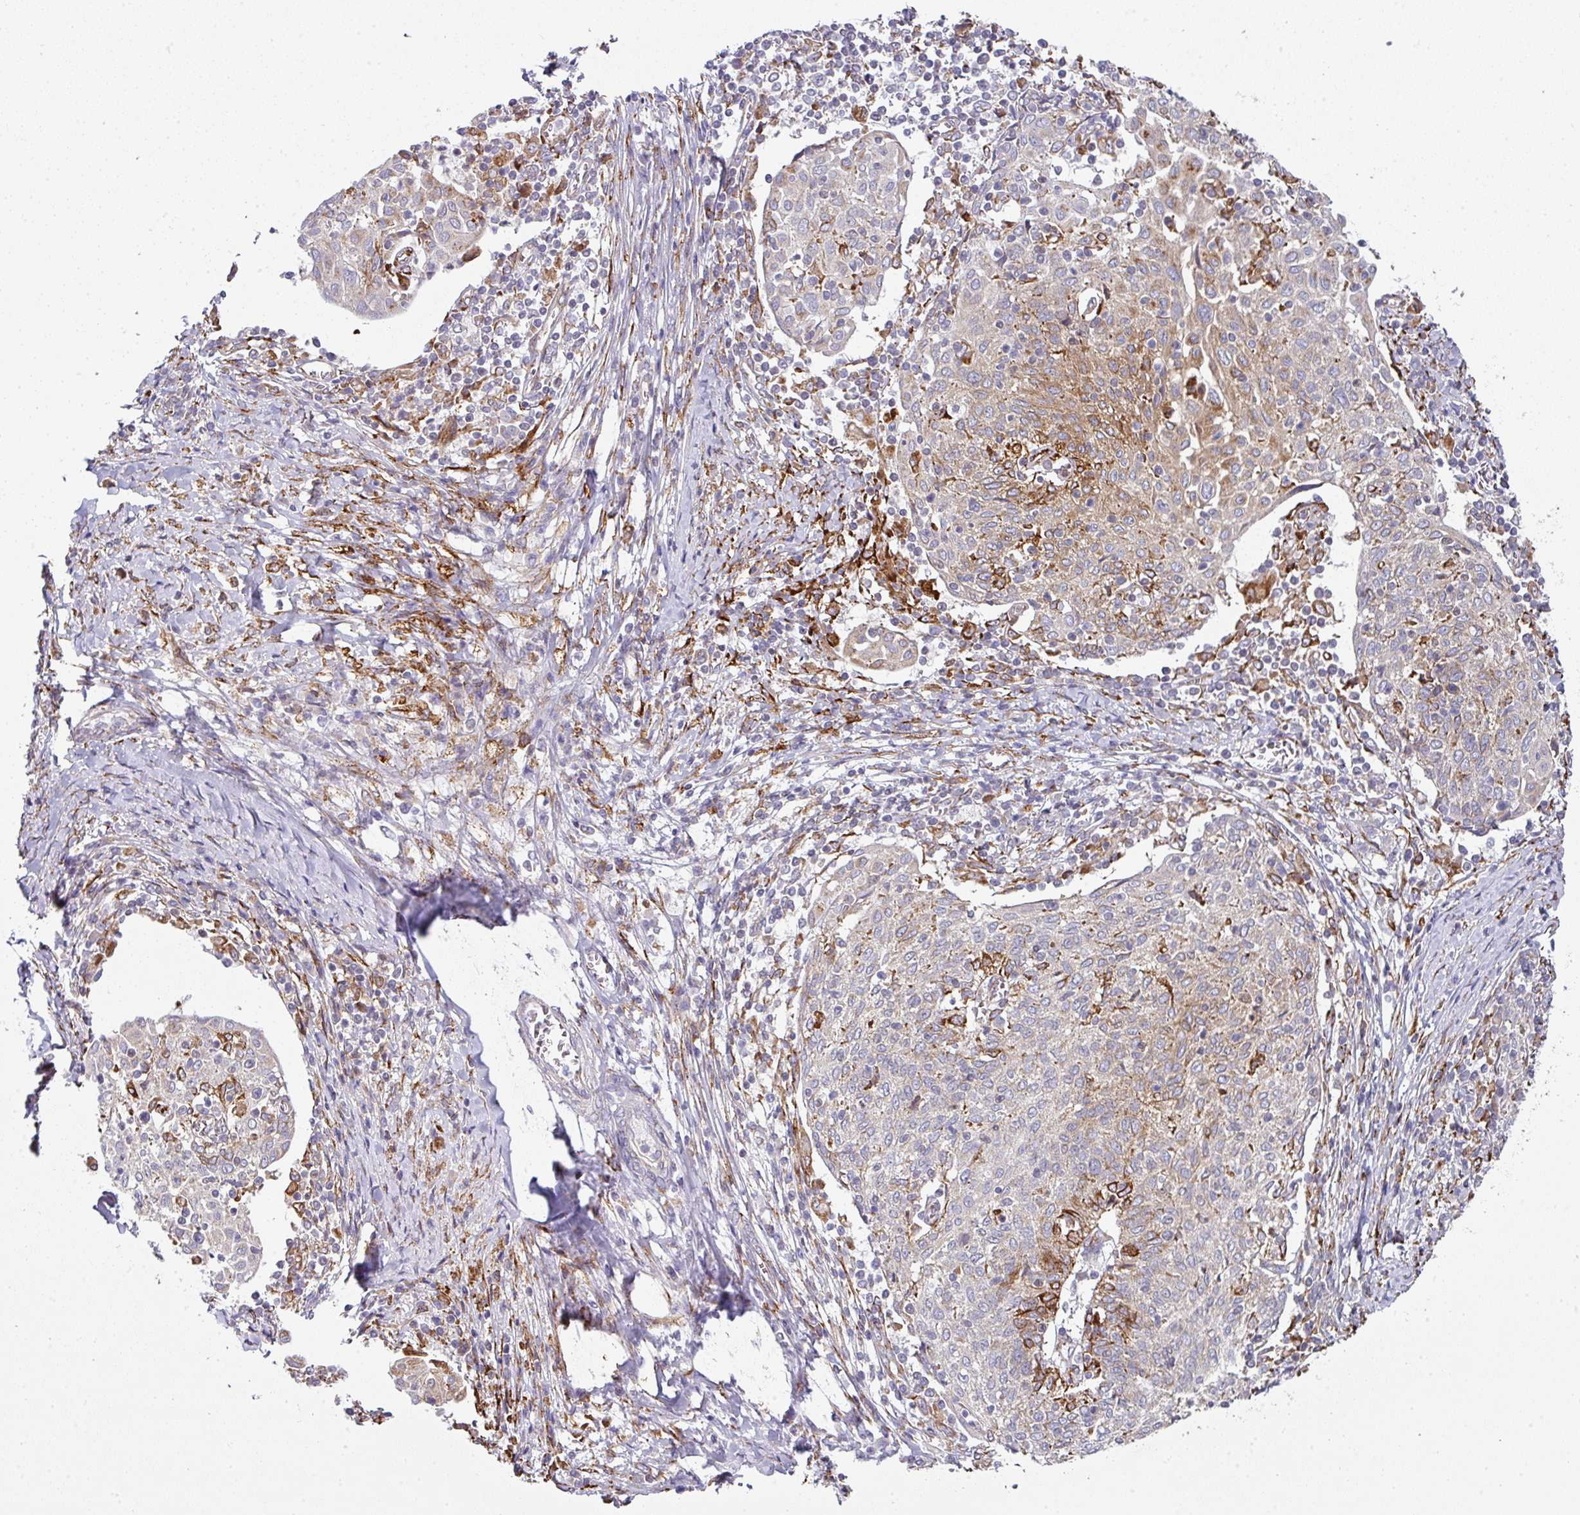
{"staining": {"intensity": "moderate", "quantity": "<25%", "location": "cytoplasmic/membranous"}, "tissue": "cervical cancer", "cell_type": "Tumor cells", "image_type": "cancer", "snomed": [{"axis": "morphology", "description": "Squamous cell carcinoma, NOS"}, {"axis": "topography", "description": "Cervix"}], "caption": "Immunohistochemistry (DAB (3,3'-diaminobenzidine)) staining of cervical cancer (squamous cell carcinoma) displays moderate cytoplasmic/membranous protein positivity in approximately <25% of tumor cells.", "gene": "ZNF268", "patient": {"sex": "female", "age": 52}}